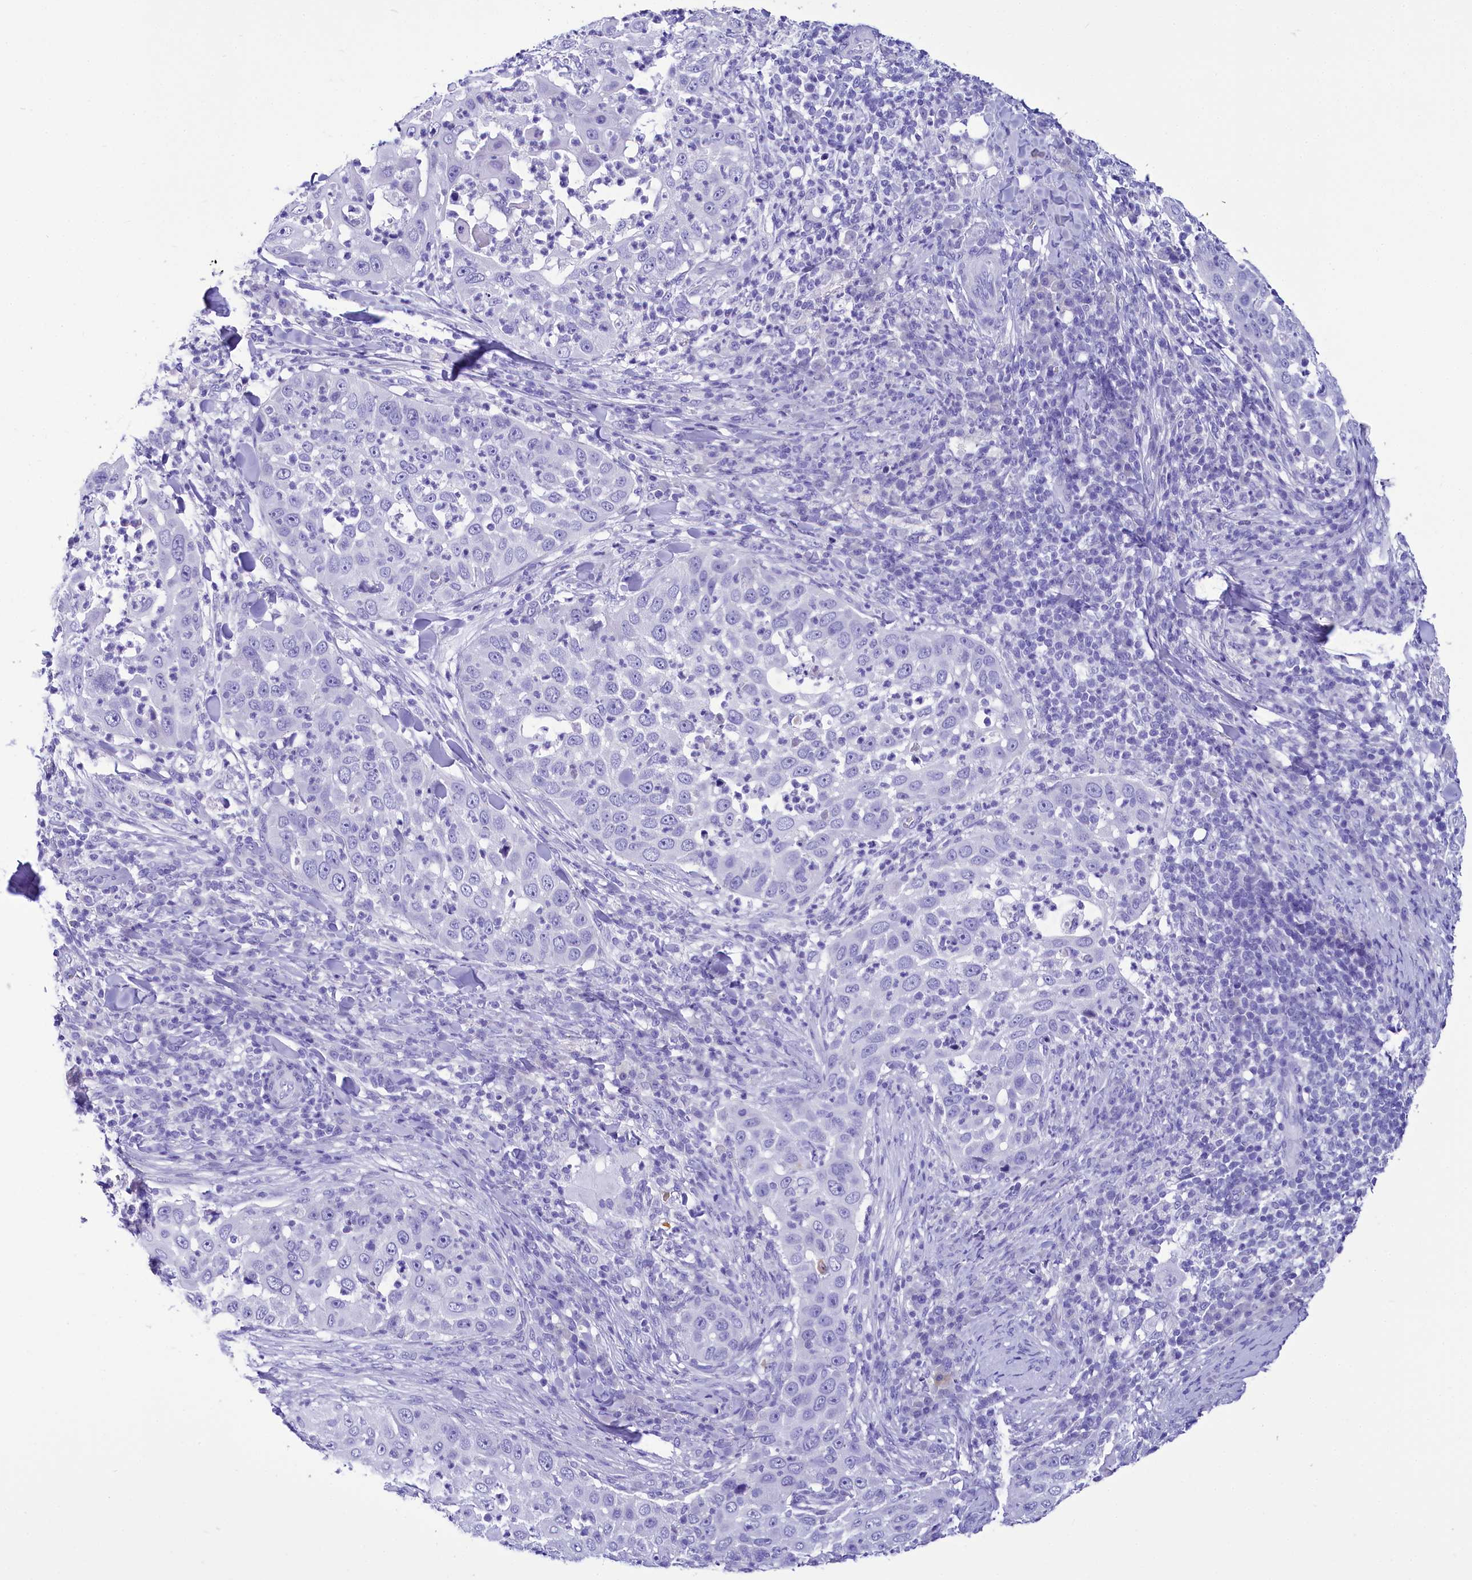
{"staining": {"intensity": "negative", "quantity": "none", "location": "none"}, "tissue": "skin cancer", "cell_type": "Tumor cells", "image_type": "cancer", "snomed": [{"axis": "morphology", "description": "Squamous cell carcinoma, NOS"}, {"axis": "topography", "description": "Skin"}], "caption": "Protein analysis of skin cancer (squamous cell carcinoma) reveals no significant positivity in tumor cells. (Brightfield microscopy of DAB (3,3'-diaminobenzidine) IHC at high magnification).", "gene": "TTC36", "patient": {"sex": "female", "age": 44}}